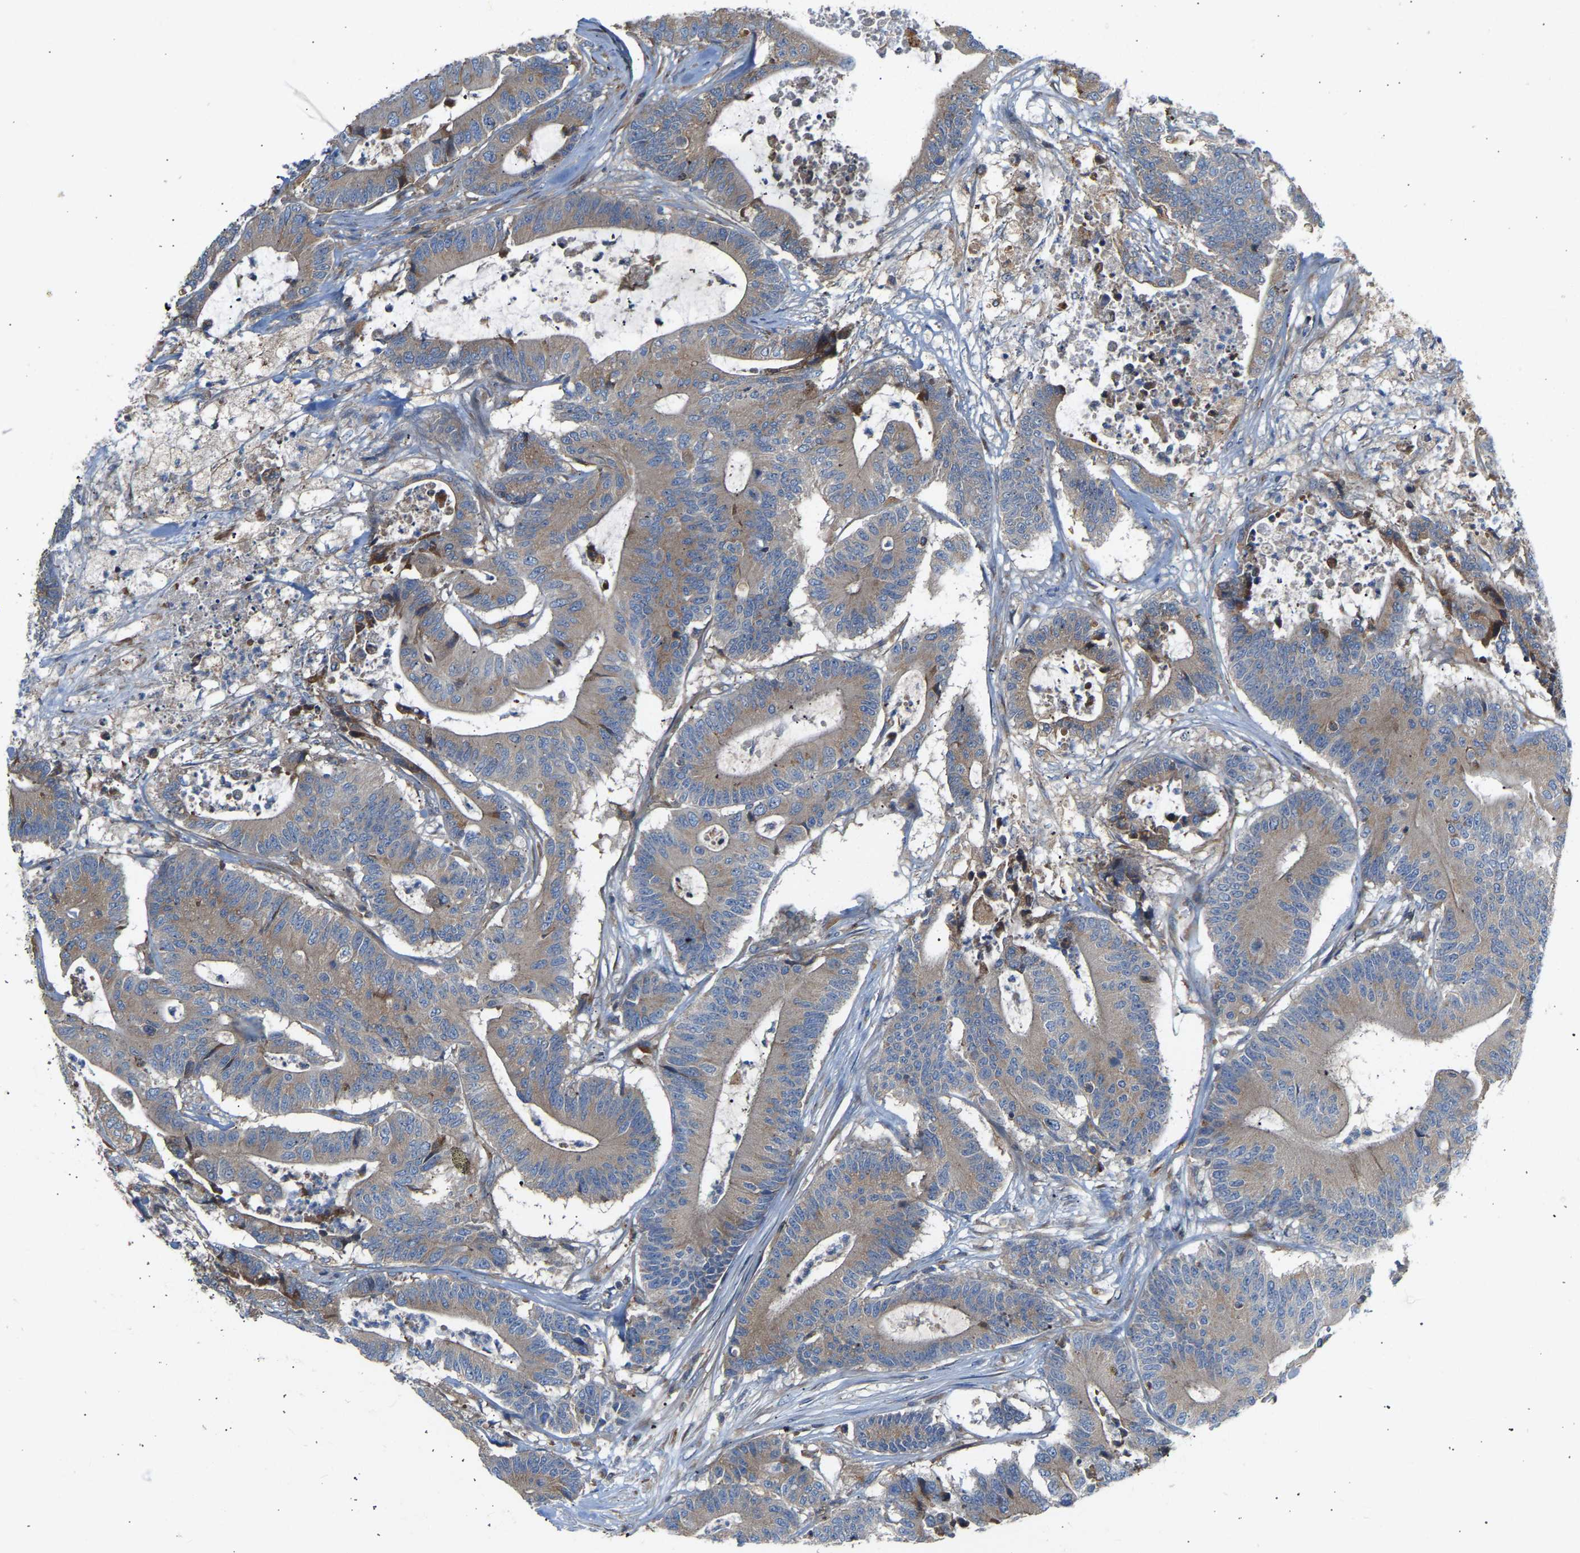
{"staining": {"intensity": "moderate", "quantity": ">75%", "location": "cytoplasmic/membranous"}, "tissue": "colorectal cancer", "cell_type": "Tumor cells", "image_type": "cancer", "snomed": [{"axis": "morphology", "description": "Adenocarcinoma, NOS"}, {"axis": "topography", "description": "Colon"}], "caption": "Moderate cytoplasmic/membranous expression is seen in approximately >75% of tumor cells in colorectal cancer (adenocarcinoma). Nuclei are stained in blue.", "gene": "GCN1", "patient": {"sex": "female", "age": 84}}